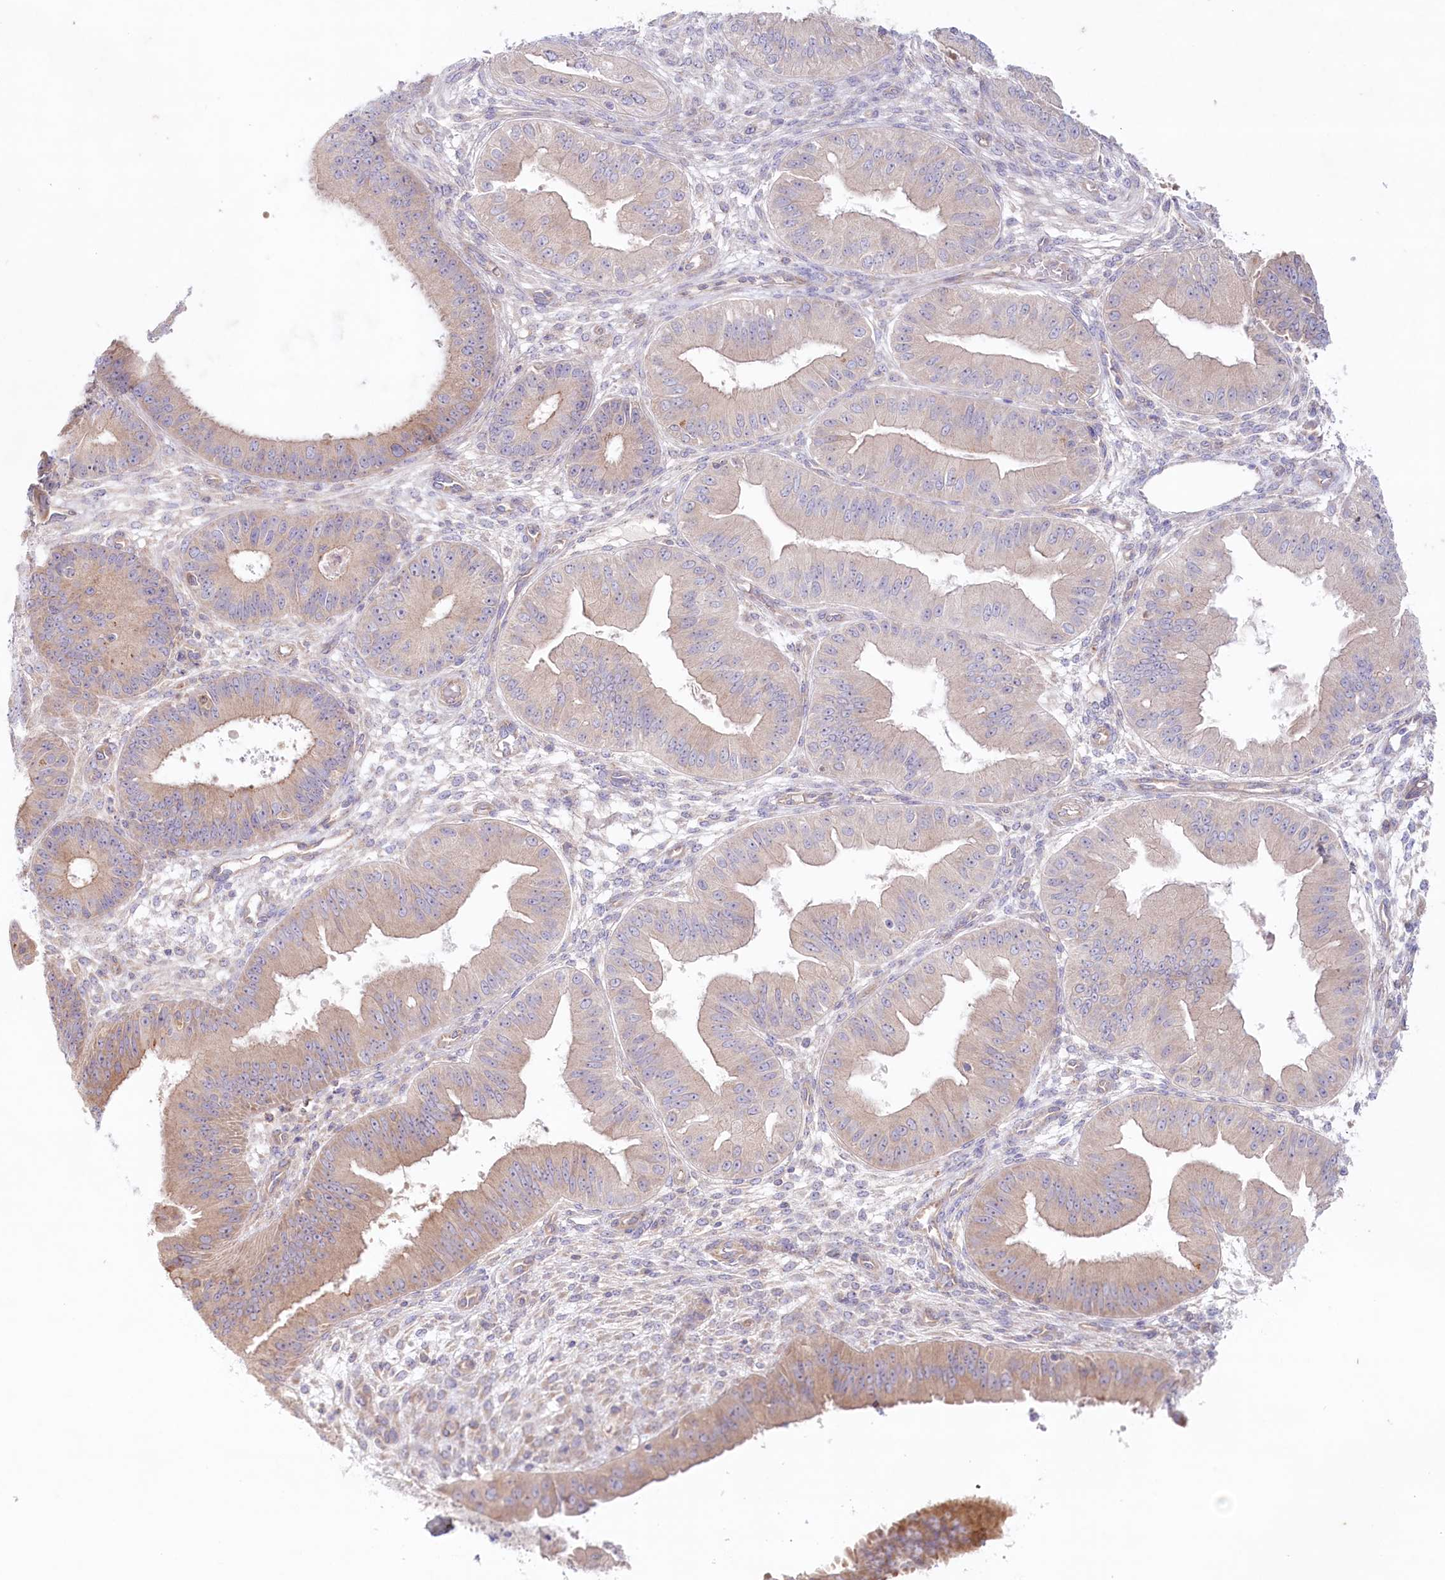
{"staining": {"intensity": "weak", "quantity": "25%-75%", "location": "cytoplasmic/membranous"}, "tissue": "ovarian cancer", "cell_type": "Tumor cells", "image_type": "cancer", "snomed": [{"axis": "morphology", "description": "Carcinoma, endometroid"}, {"axis": "topography", "description": "Appendix"}, {"axis": "topography", "description": "Ovary"}], "caption": "The histopathology image exhibits immunohistochemical staining of endometroid carcinoma (ovarian). There is weak cytoplasmic/membranous staining is appreciated in approximately 25%-75% of tumor cells.", "gene": "TNIP1", "patient": {"sex": "female", "age": 42}}